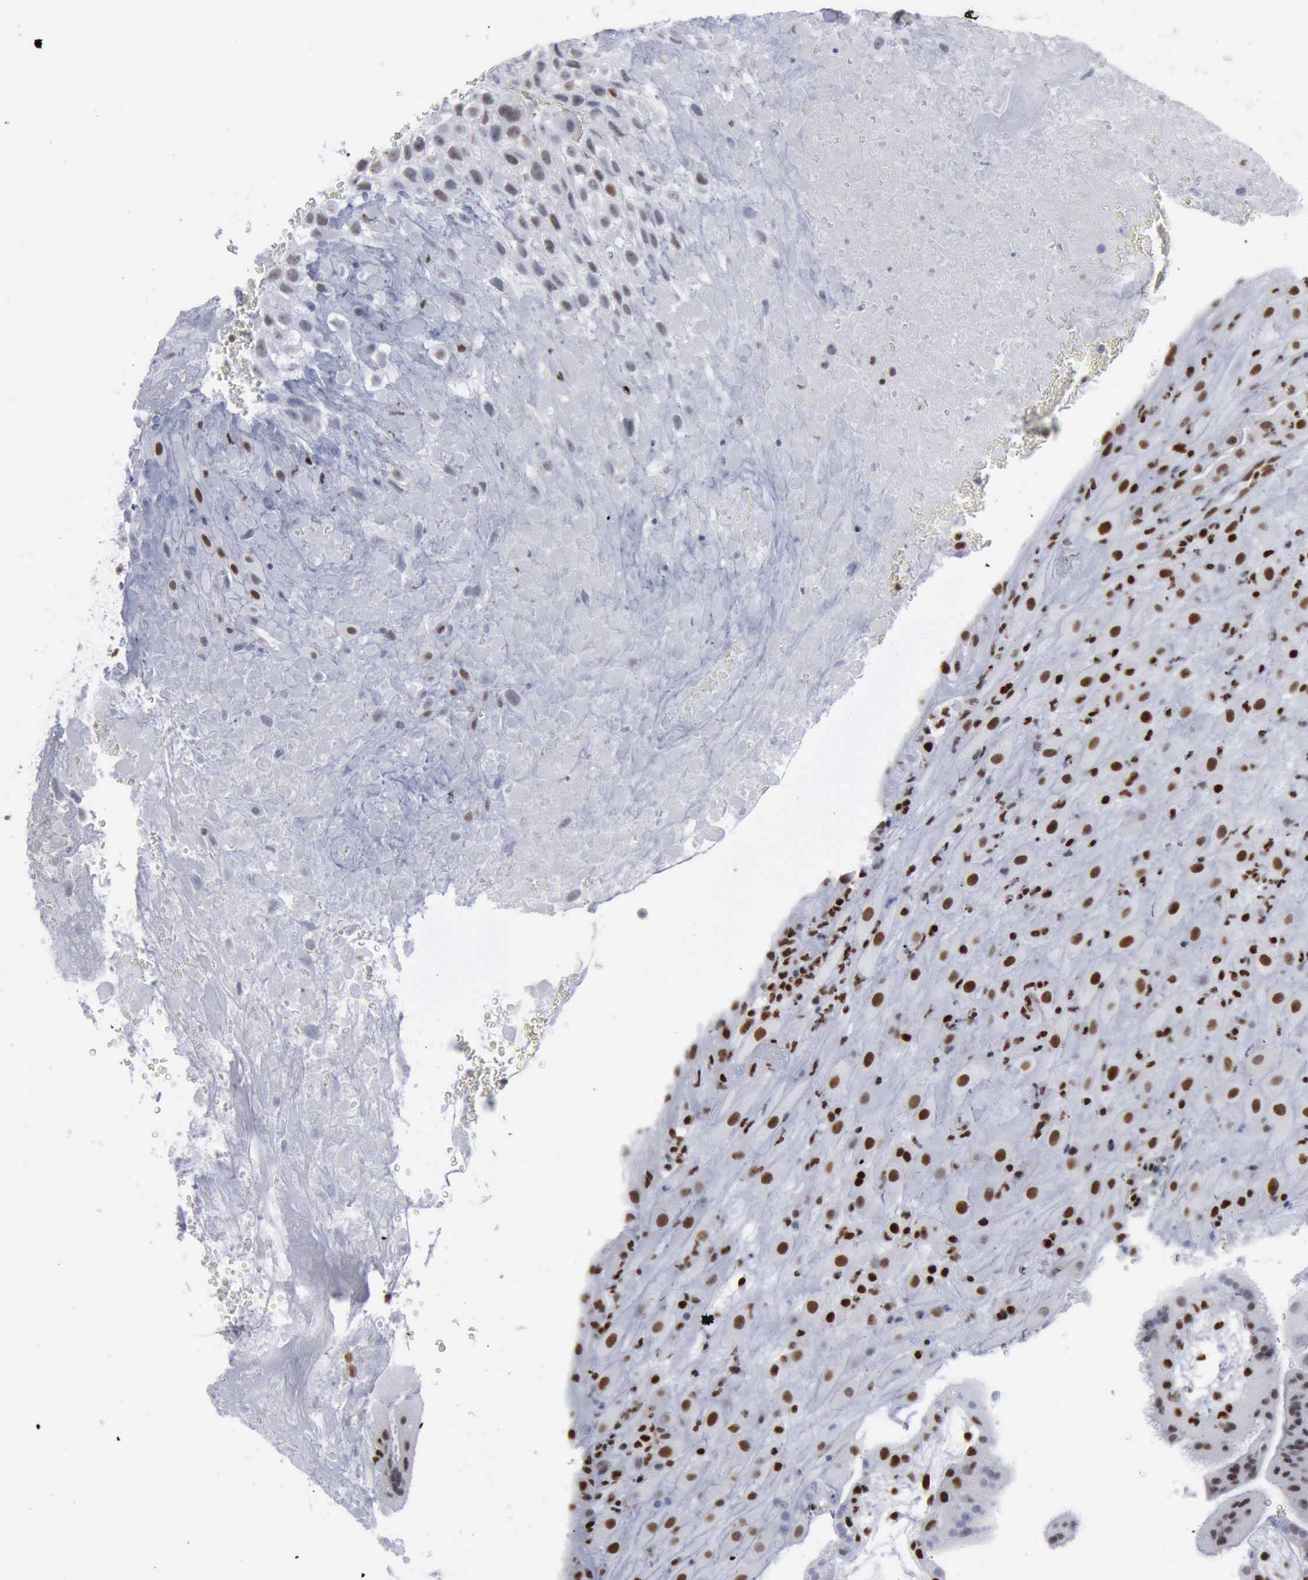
{"staining": {"intensity": "strong", "quantity": ">75%", "location": "nuclear"}, "tissue": "placenta", "cell_type": "Decidual cells", "image_type": "normal", "snomed": [{"axis": "morphology", "description": "Normal tissue, NOS"}, {"axis": "topography", "description": "Placenta"}], "caption": "Decidual cells demonstrate high levels of strong nuclear expression in approximately >75% of cells in benign placenta.", "gene": "XPA", "patient": {"sex": "female", "age": 19}}